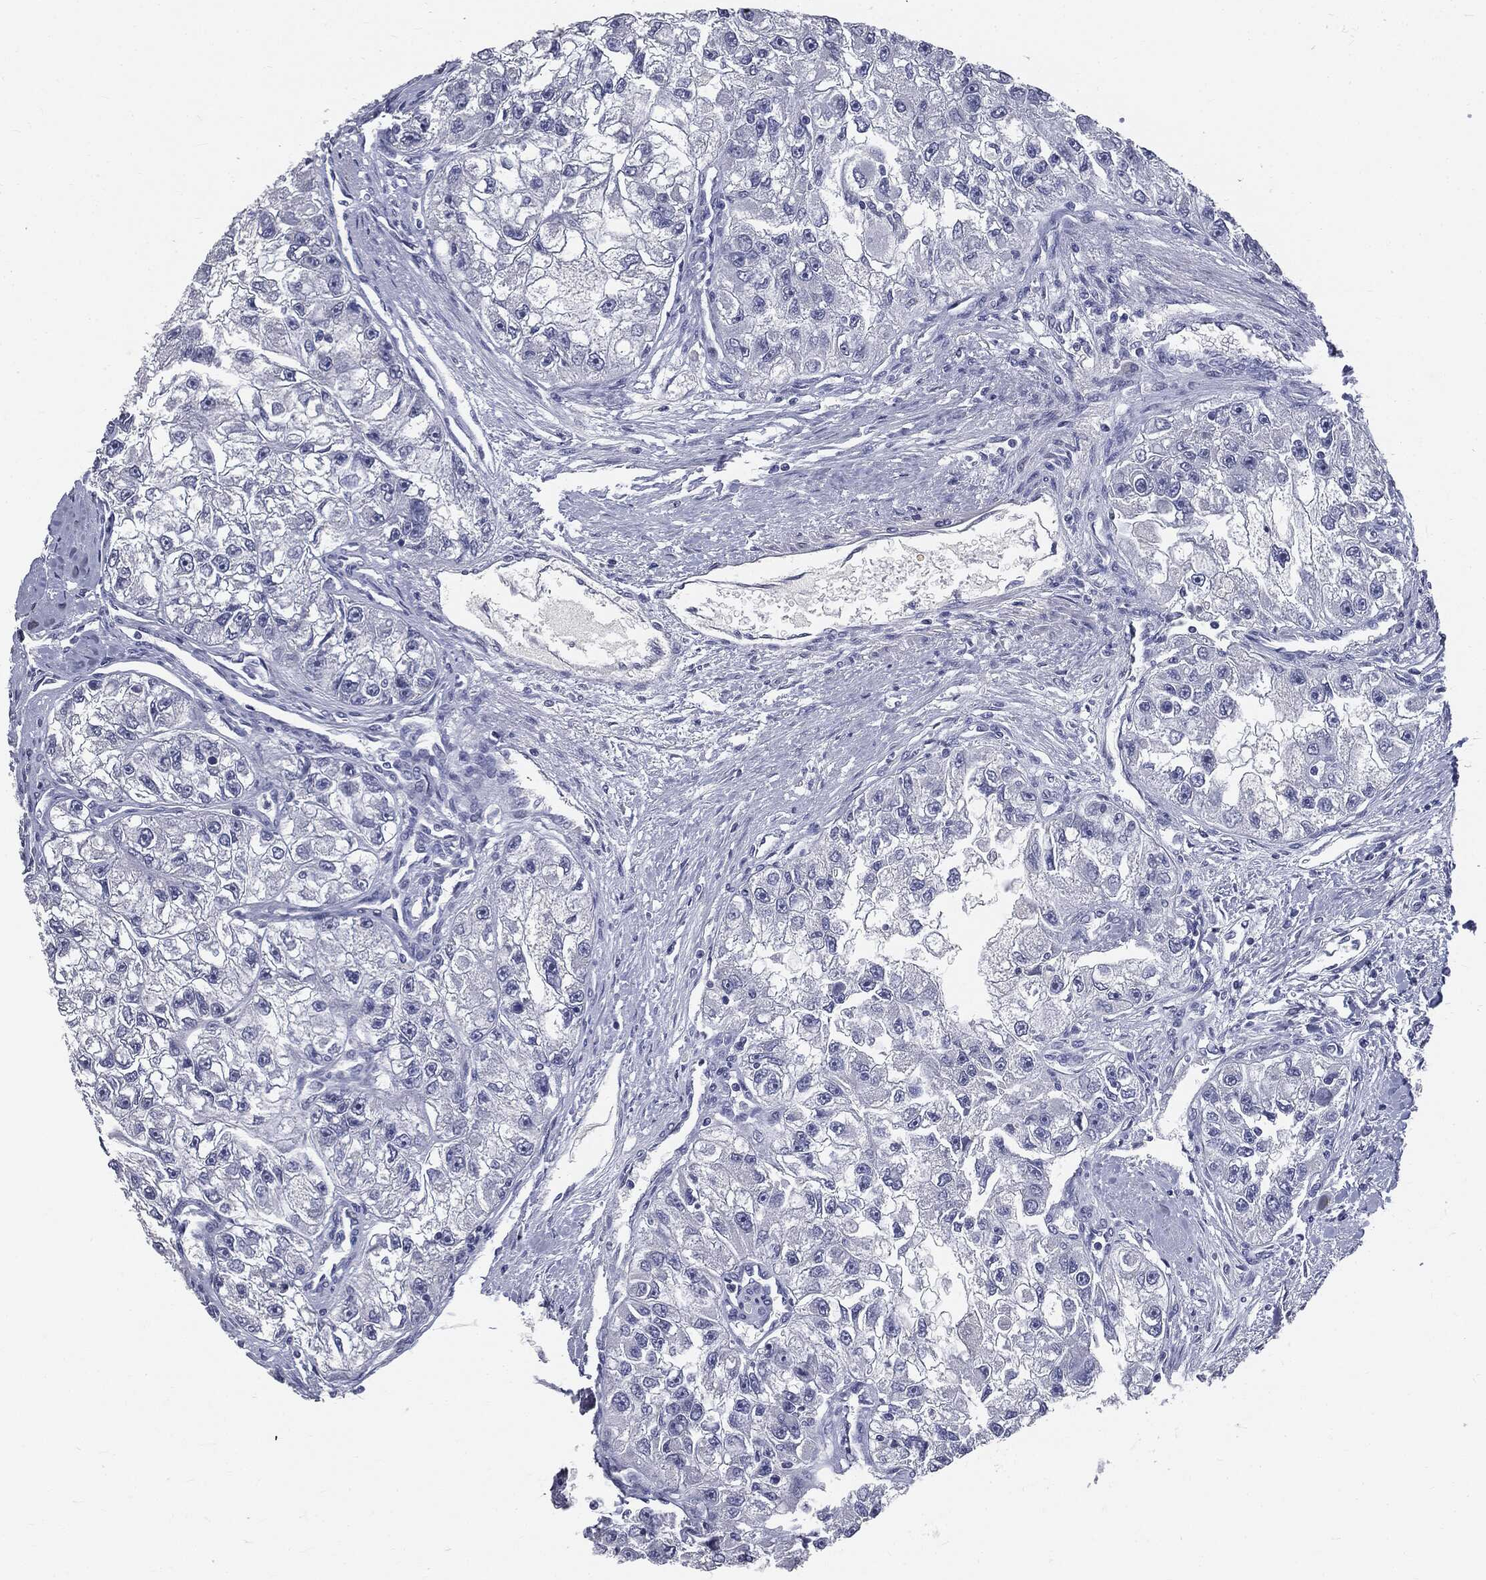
{"staining": {"intensity": "negative", "quantity": "none", "location": "none"}, "tissue": "renal cancer", "cell_type": "Tumor cells", "image_type": "cancer", "snomed": [{"axis": "morphology", "description": "Adenocarcinoma, NOS"}, {"axis": "topography", "description": "Kidney"}], "caption": "Tumor cells are negative for brown protein staining in renal cancer (adenocarcinoma). (DAB immunohistochemistry (IHC) visualized using brightfield microscopy, high magnification).", "gene": "AFP", "patient": {"sex": "male", "age": 63}}